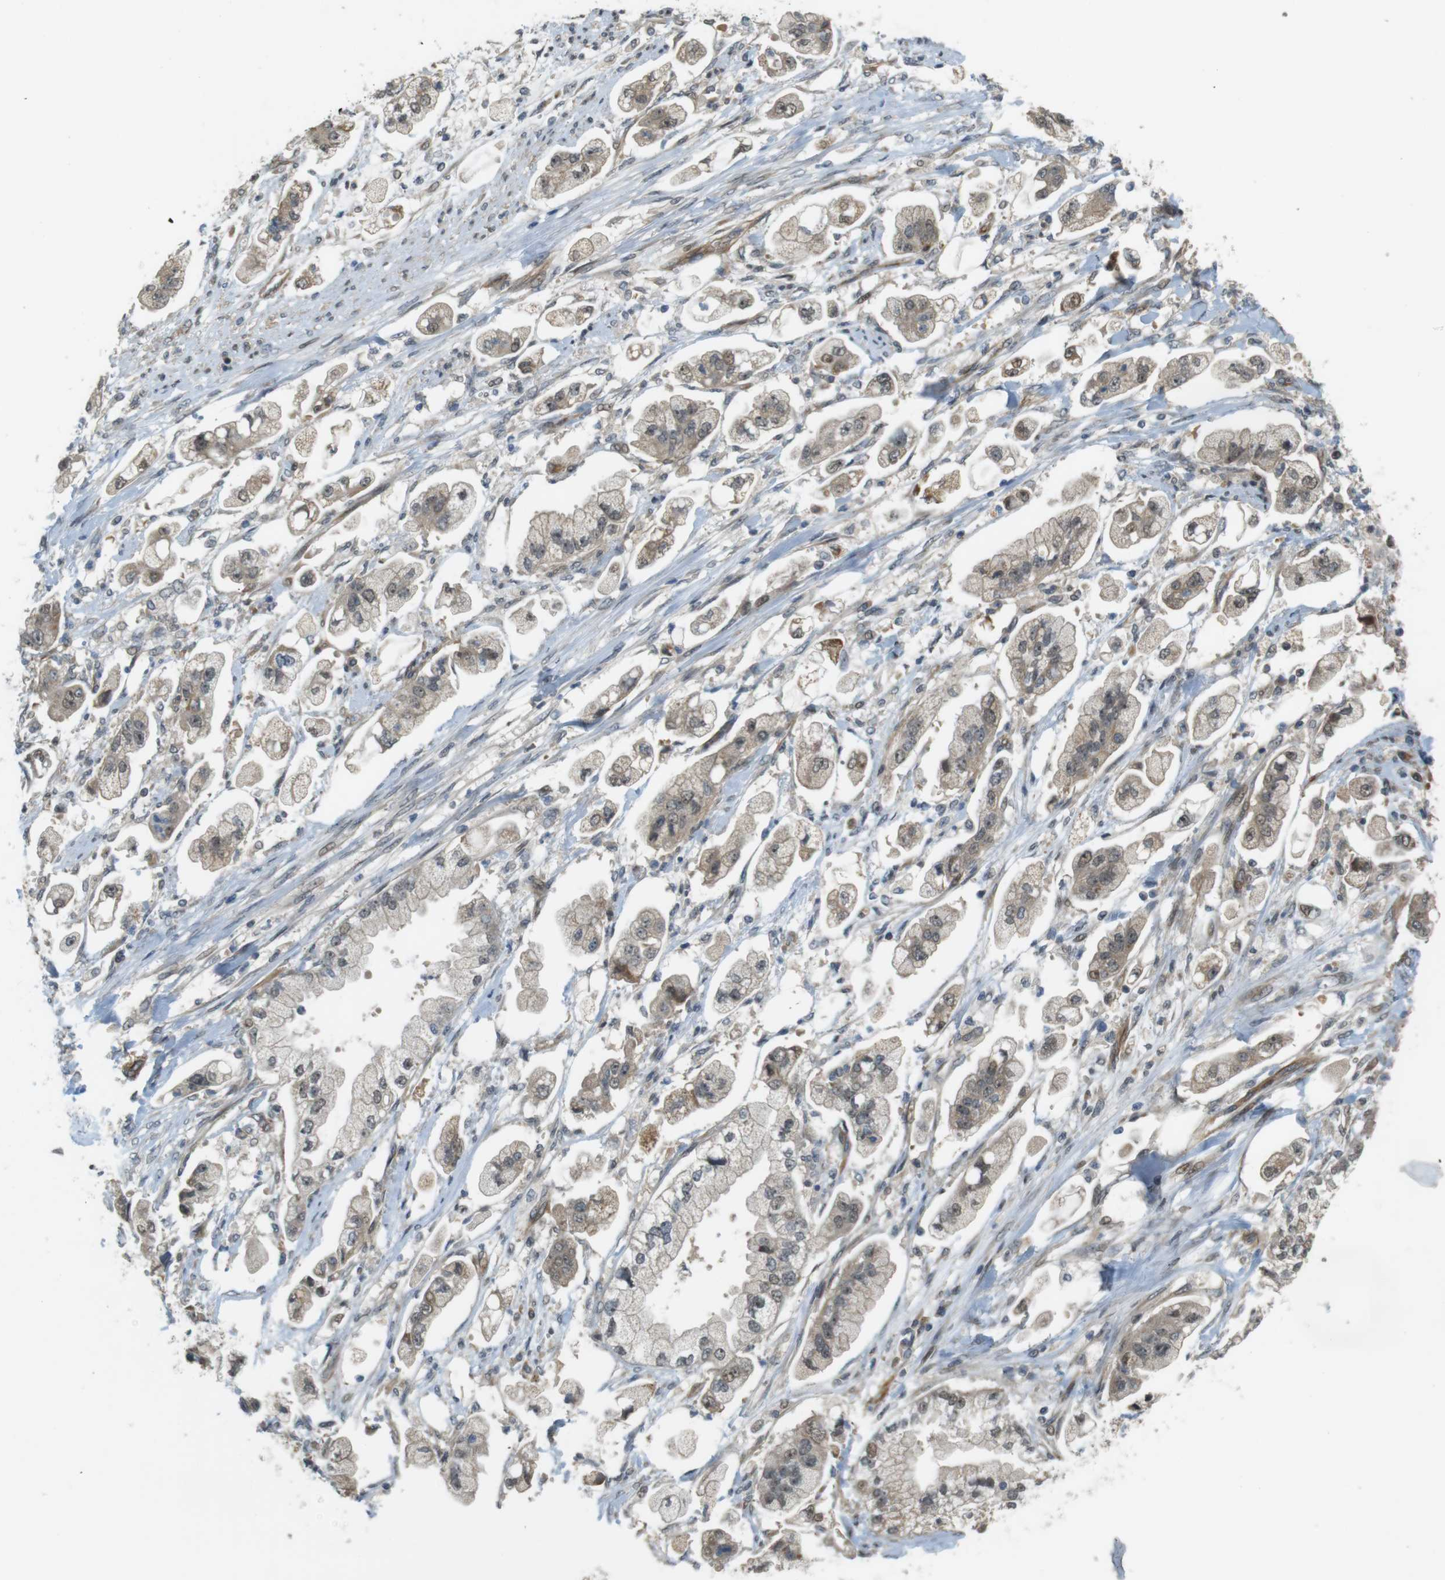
{"staining": {"intensity": "moderate", "quantity": "25%-75%", "location": "nuclear"}, "tissue": "stomach cancer", "cell_type": "Tumor cells", "image_type": "cancer", "snomed": [{"axis": "morphology", "description": "Adenocarcinoma, NOS"}, {"axis": "topography", "description": "Stomach"}], "caption": "Approximately 25%-75% of tumor cells in stomach cancer display moderate nuclear protein expression as visualized by brown immunohistochemical staining.", "gene": "TSPAN9", "patient": {"sex": "male", "age": 62}}